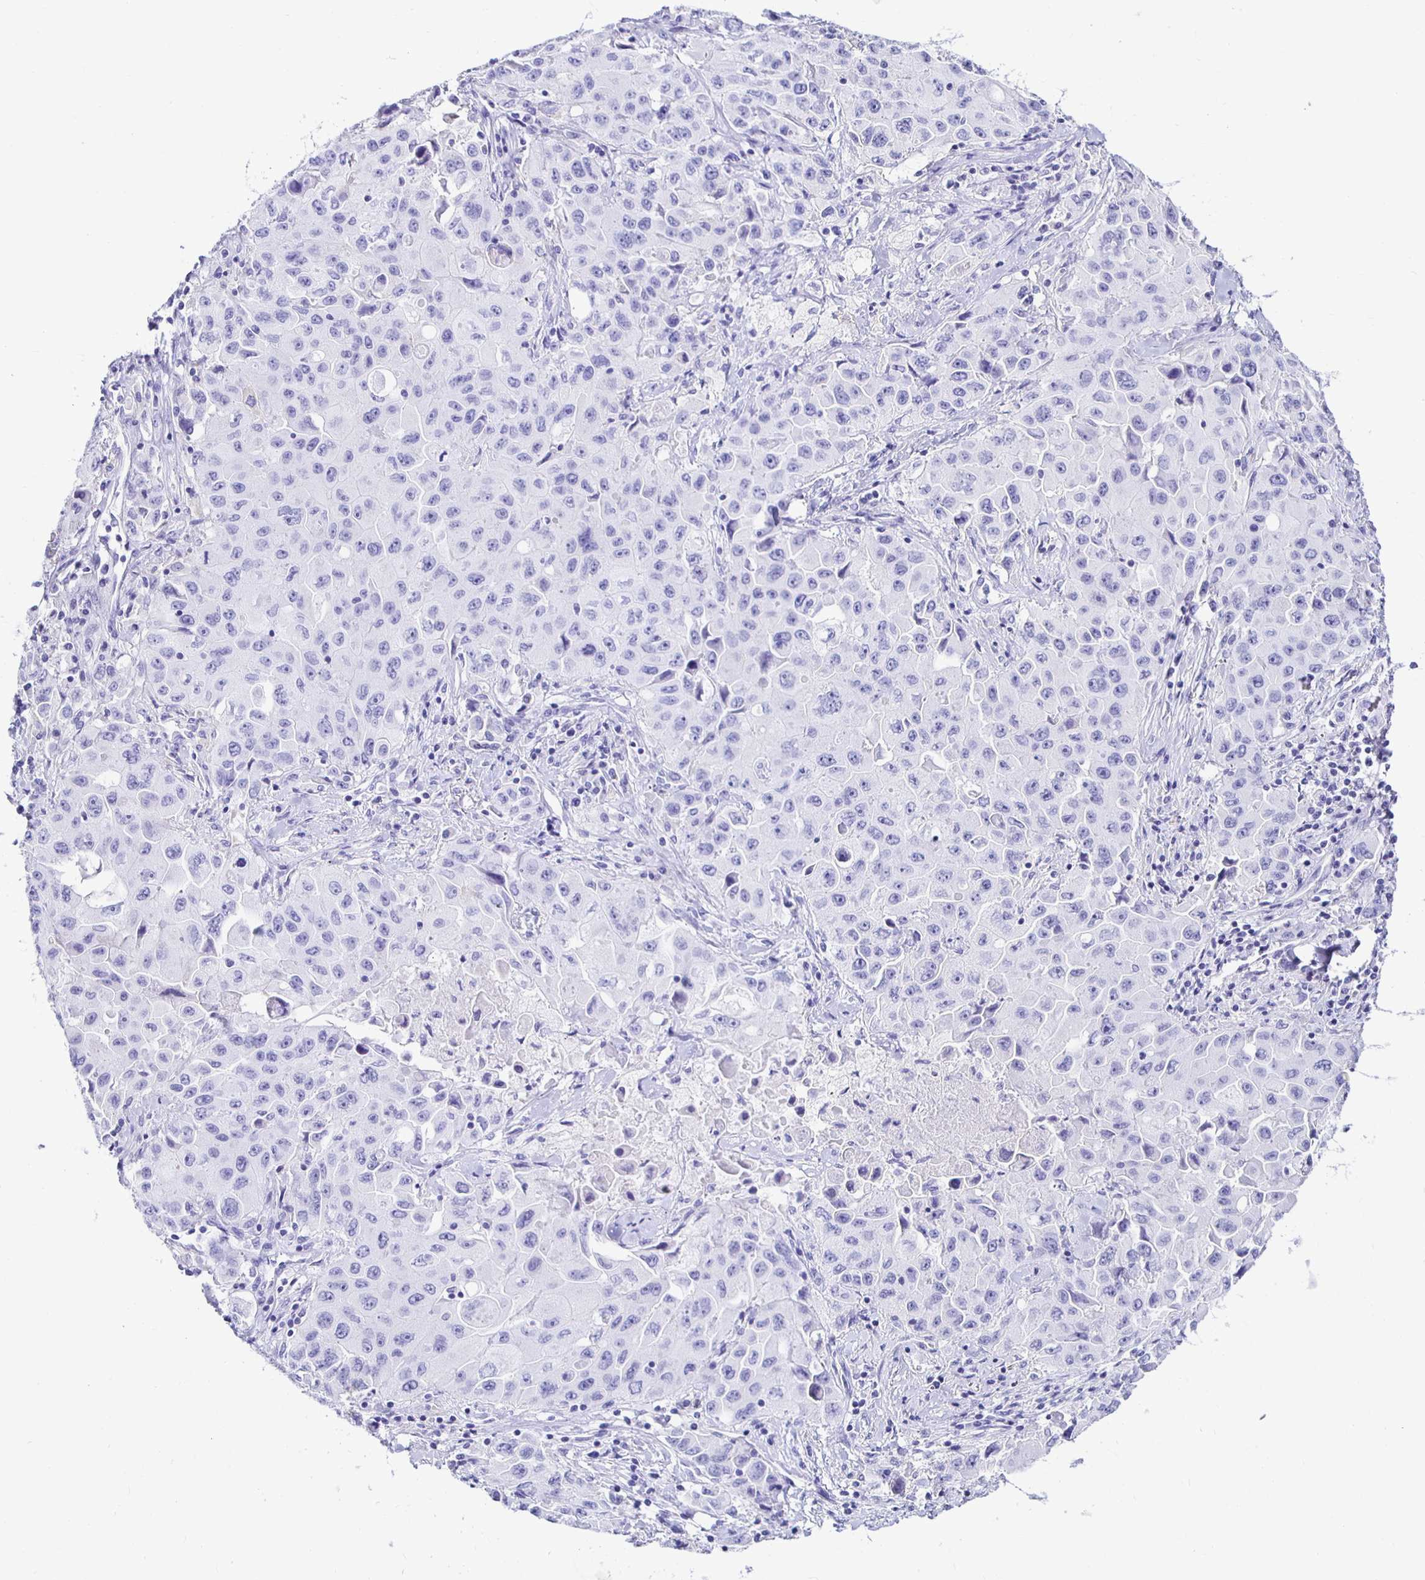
{"staining": {"intensity": "negative", "quantity": "none", "location": "none"}, "tissue": "lung cancer", "cell_type": "Tumor cells", "image_type": "cancer", "snomed": [{"axis": "morphology", "description": "Squamous cell carcinoma, NOS"}, {"axis": "topography", "description": "Lung"}], "caption": "Immunohistochemistry histopathology image of neoplastic tissue: squamous cell carcinoma (lung) stained with DAB (3,3'-diaminobenzidine) shows no significant protein staining in tumor cells.", "gene": "UMOD", "patient": {"sex": "male", "age": 63}}